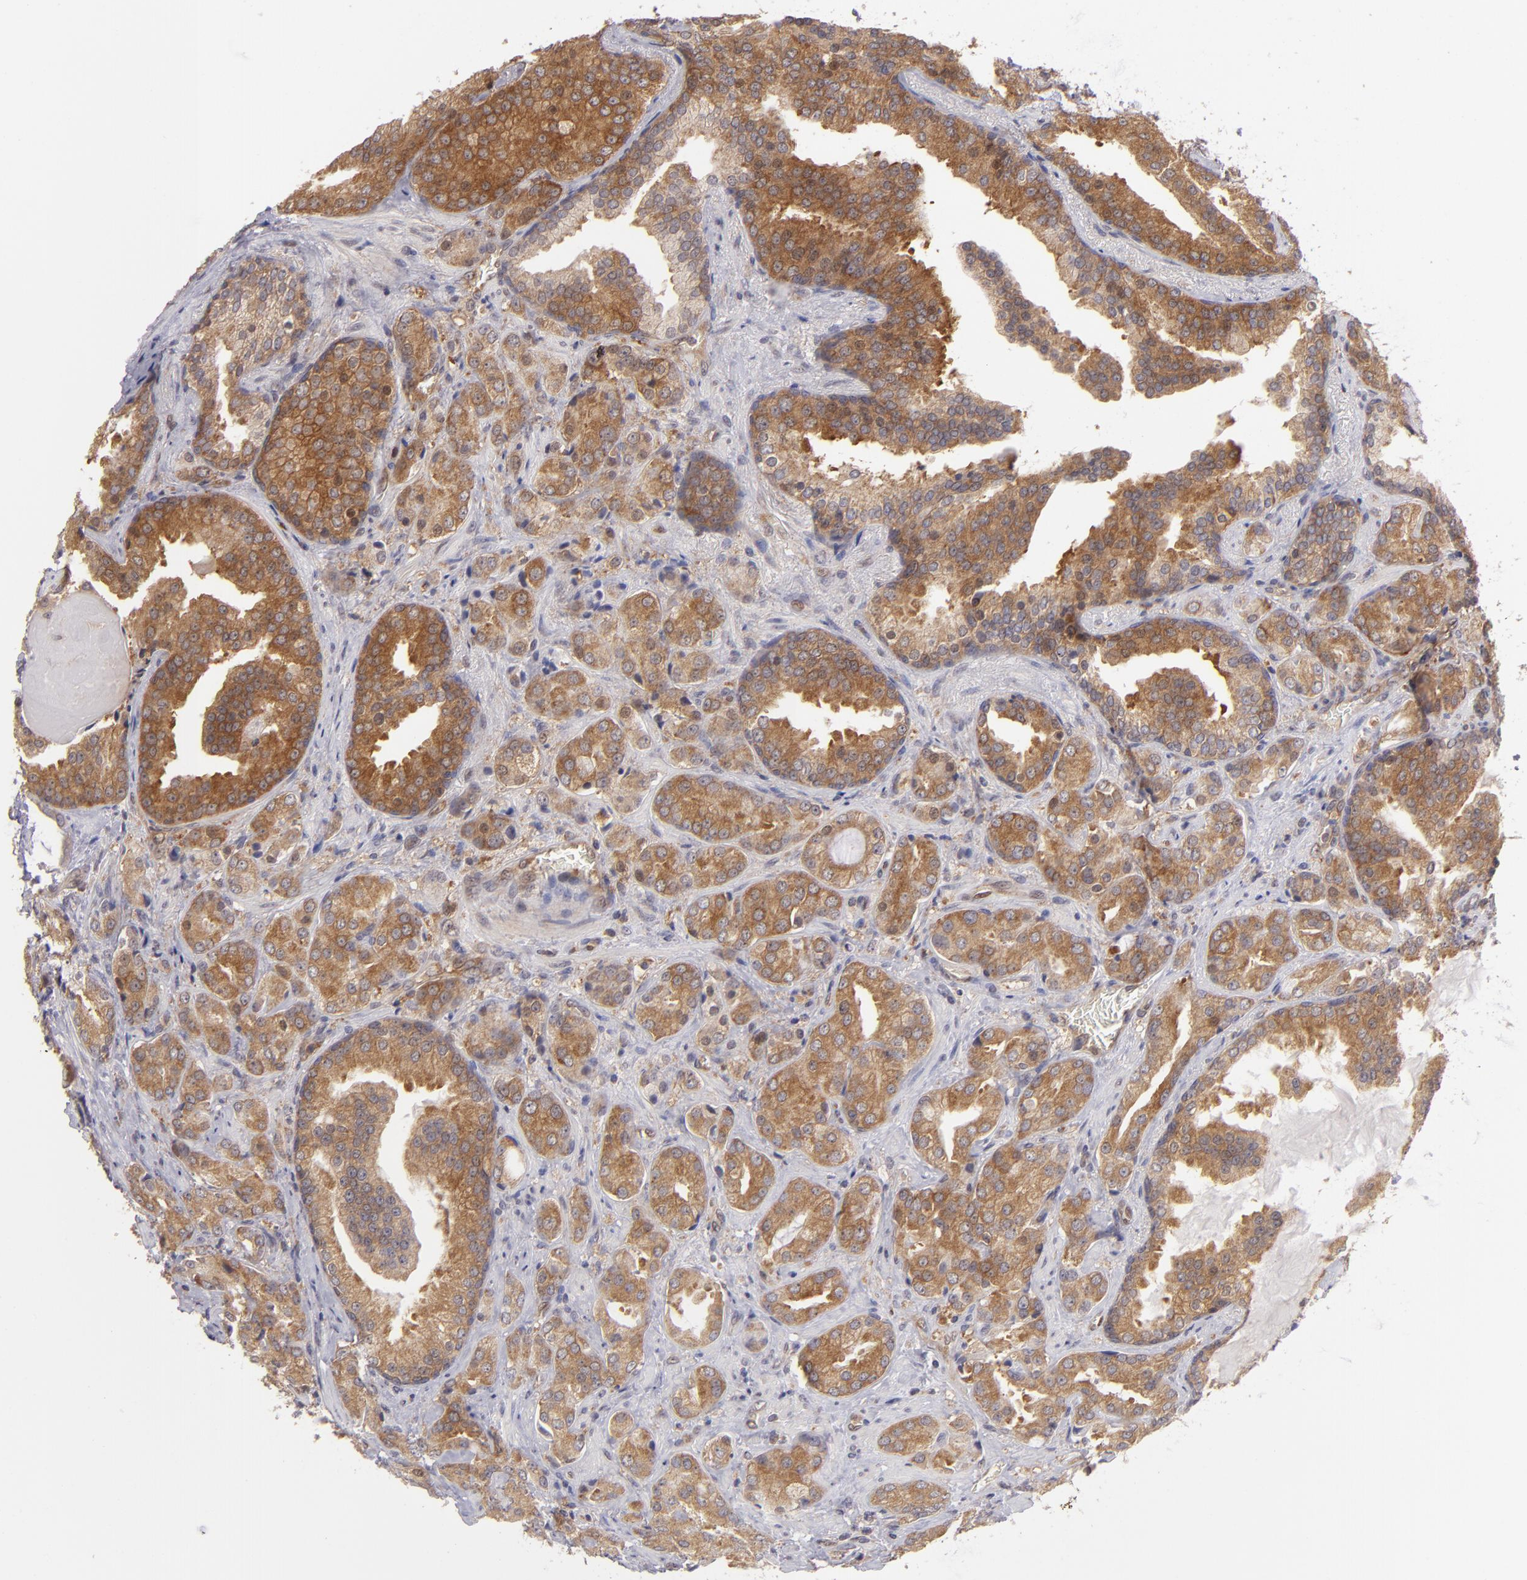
{"staining": {"intensity": "strong", "quantity": ">75%", "location": "cytoplasmic/membranous"}, "tissue": "prostate cancer", "cell_type": "Tumor cells", "image_type": "cancer", "snomed": [{"axis": "morphology", "description": "Adenocarcinoma, Medium grade"}, {"axis": "topography", "description": "Prostate"}], "caption": "Protein staining displays strong cytoplasmic/membranous expression in about >75% of tumor cells in prostate cancer.", "gene": "PTPN13", "patient": {"sex": "male", "age": 70}}